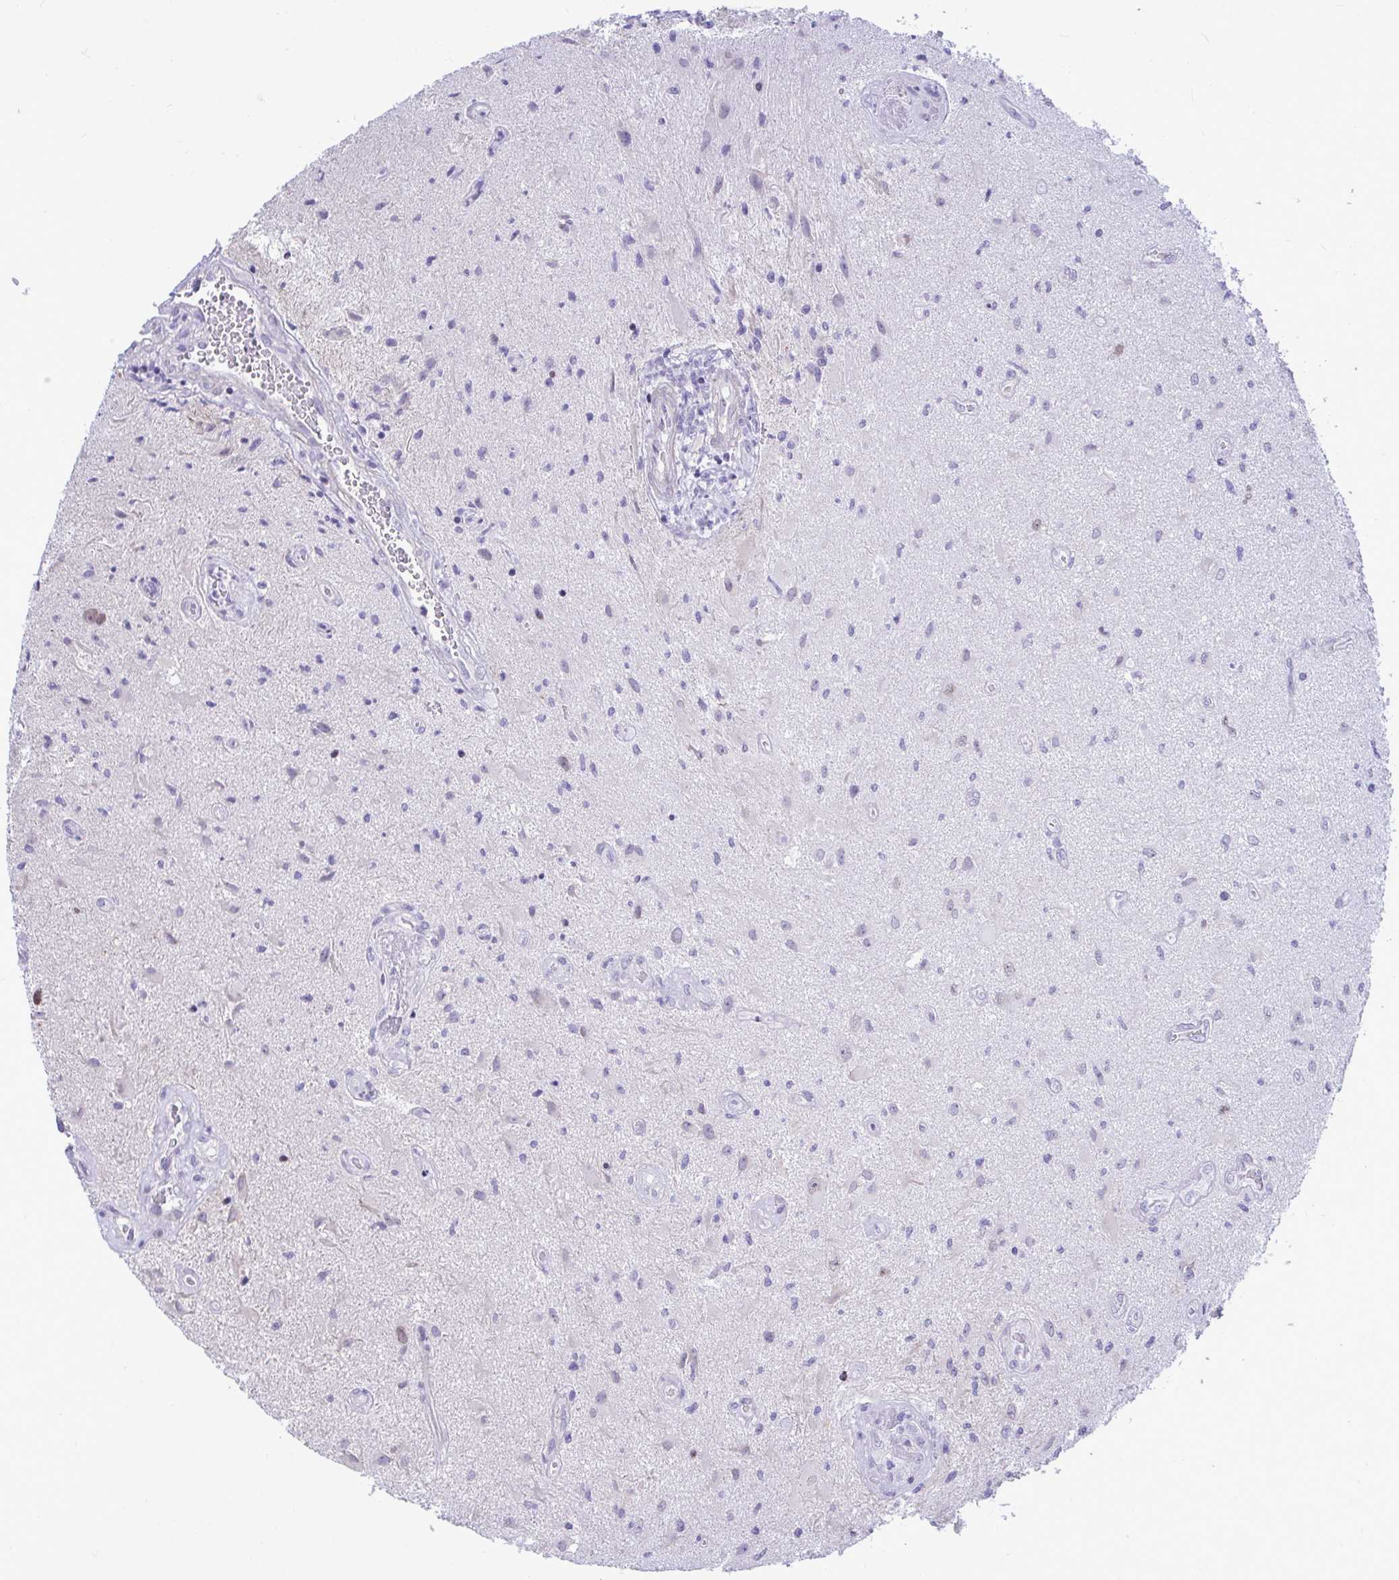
{"staining": {"intensity": "negative", "quantity": "none", "location": "none"}, "tissue": "glioma", "cell_type": "Tumor cells", "image_type": "cancer", "snomed": [{"axis": "morphology", "description": "Glioma, malignant, High grade"}, {"axis": "topography", "description": "Brain"}], "caption": "Human malignant glioma (high-grade) stained for a protein using immunohistochemistry reveals no expression in tumor cells.", "gene": "SLC25A51", "patient": {"sex": "male", "age": 67}}